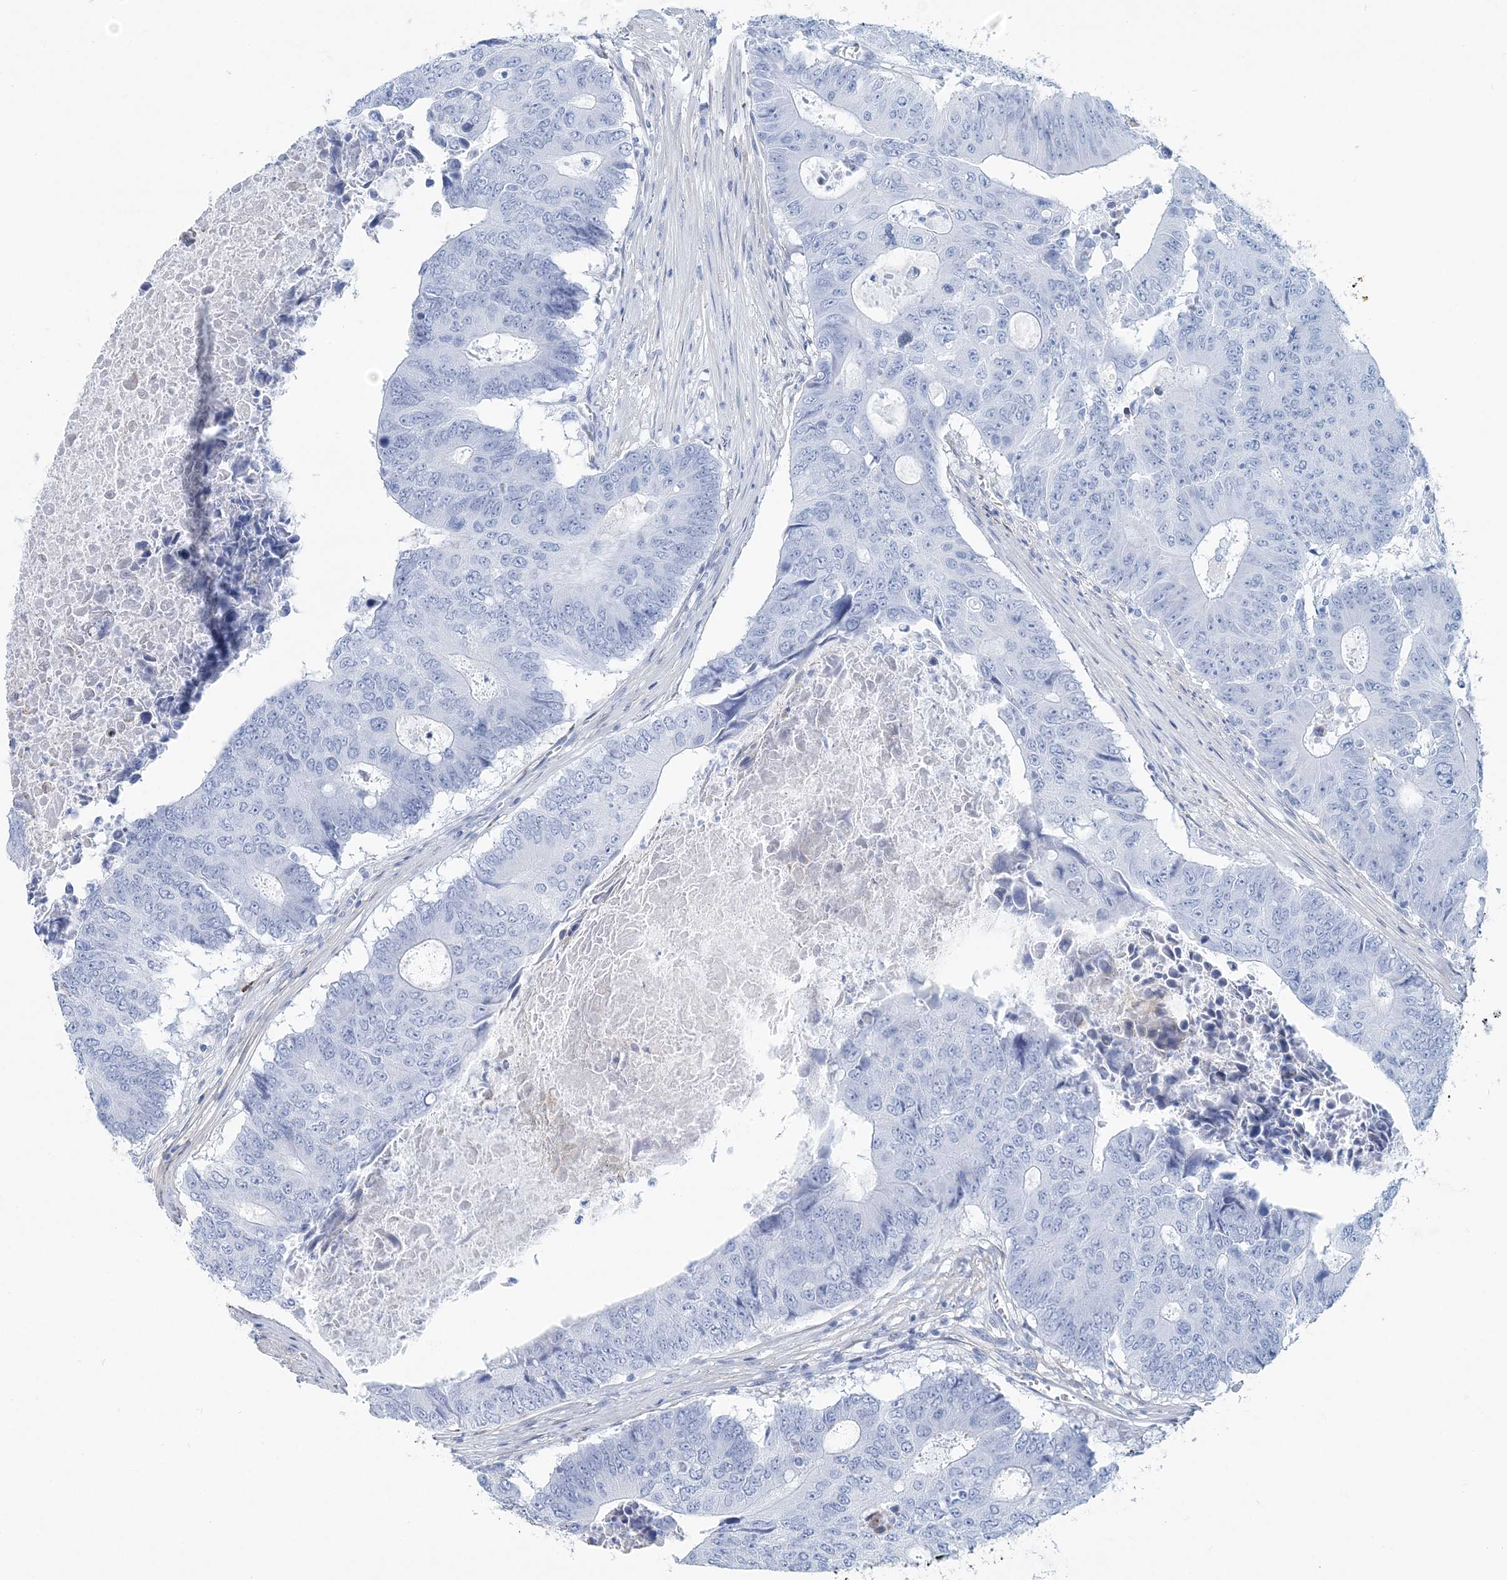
{"staining": {"intensity": "negative", "quantity": "none", "location": "none"}, "tissue": "colorectal cancer", "cell_type": "Tumor cells", "image_type": "cancer", "snomed": [{"axis": "morphology", "description": "Adenocarcinoma, NOS"}, {"axis": "topography", "description": "Colon"}], "caption": "There is no significant staining in tumor cells of colorectal cancer (adenocarcinoma). (DAB (3,3'-diaminobenzidine) IHC, high magnification).", "gene": "NKX6-1", "patient": {"sex": "male", "age": 87}}